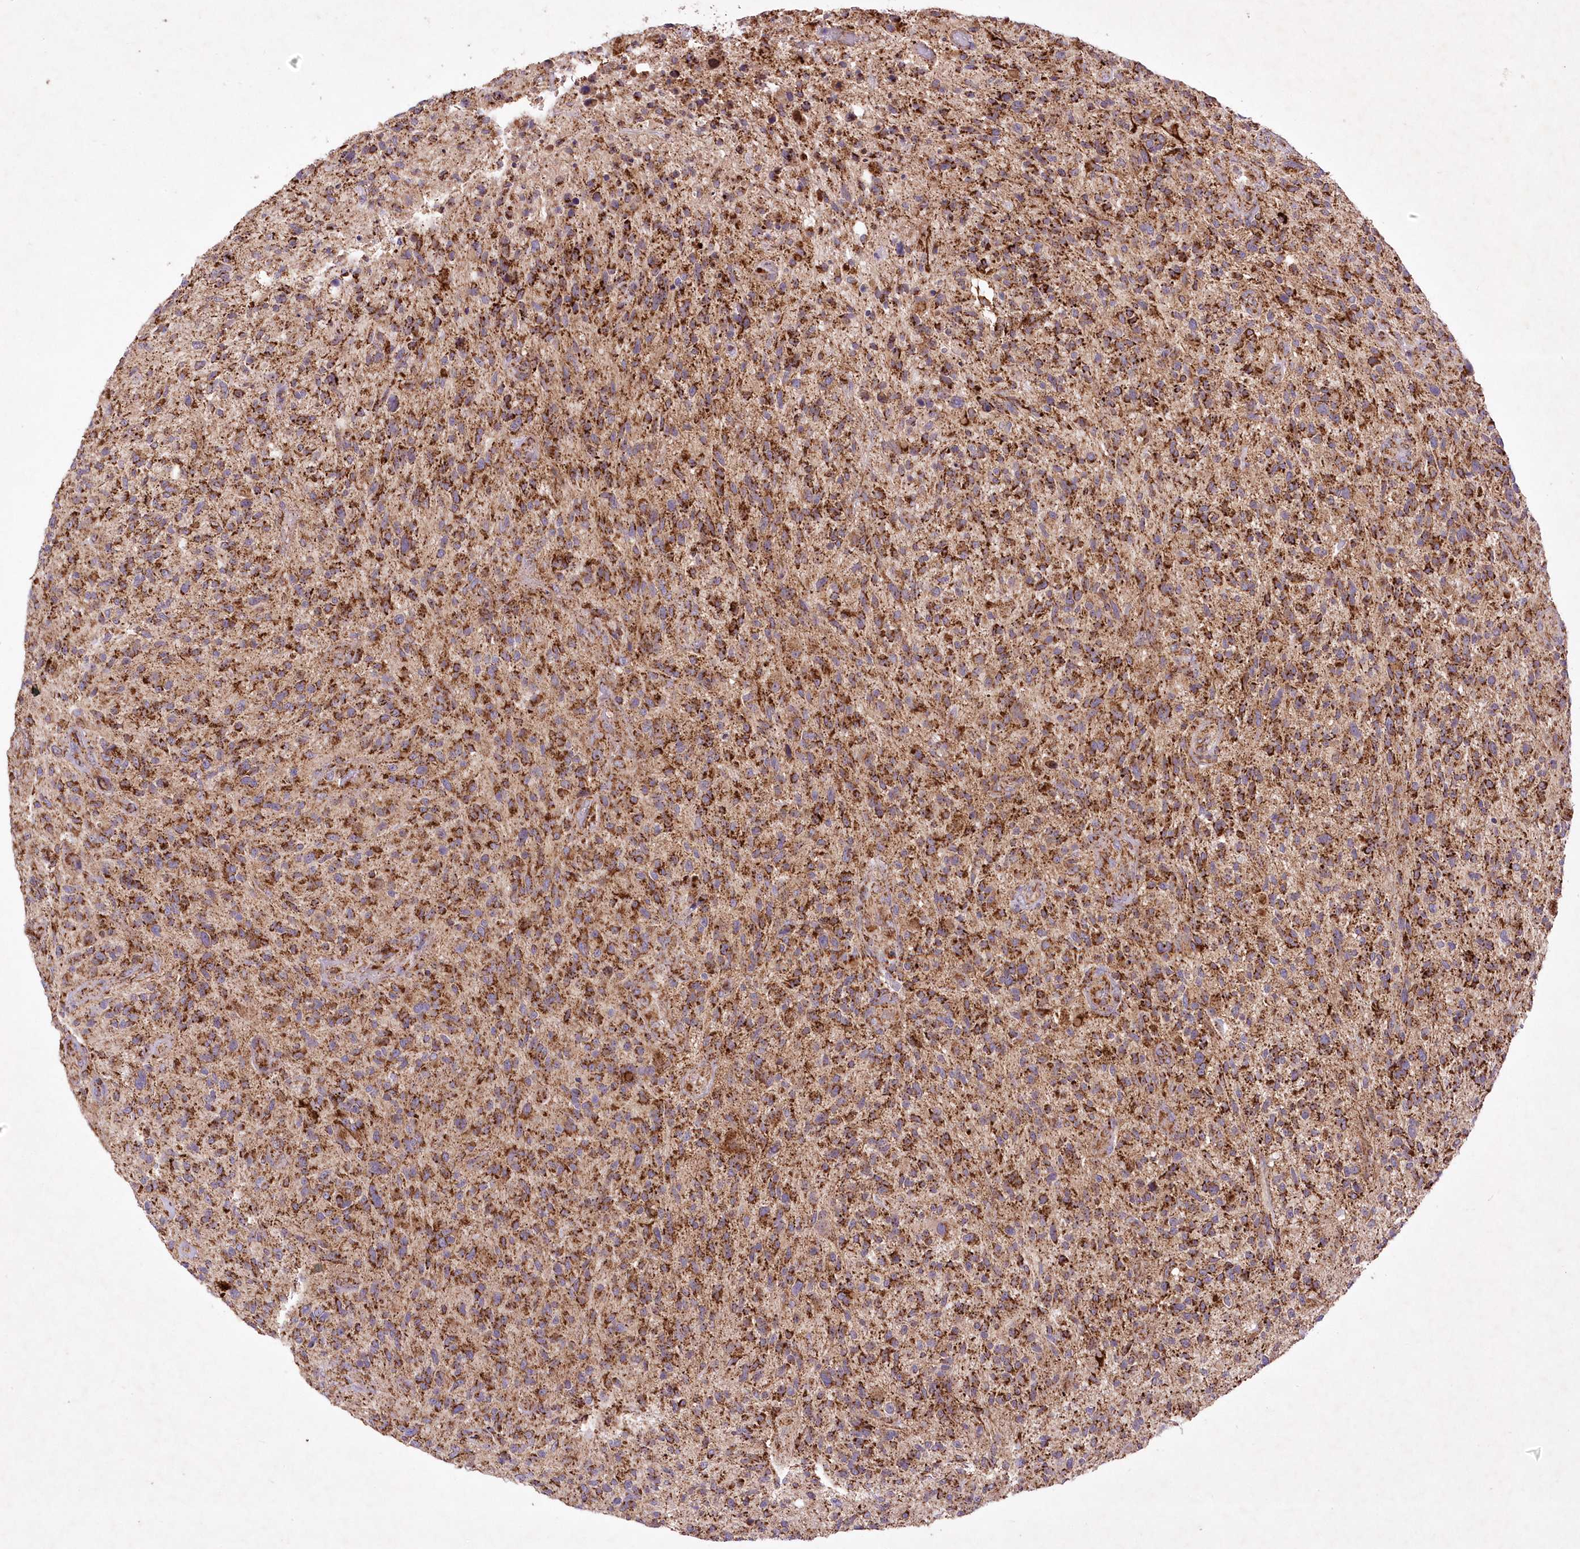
{"staining": {"intensity": "strong", "quantity": ">75%", "location": "cytoplasmic/membranous"}, "tissue": "glioma", "cell_type": "Tumor cells", "image_type": "cancer", "snomed": [{"axis": "morphology", "description": "Glioma, malignant, High grade"}, {"axis": "topography", "description": "Brain"}], "caption": "There is high levels of strong cytoplasmic/membranous expression in tumor cells of glioma, as demonstrated by immunohistochemical staining (brown color).", "gene": "ASNSD1", "patient": {"sex": "male", "age": 47}}